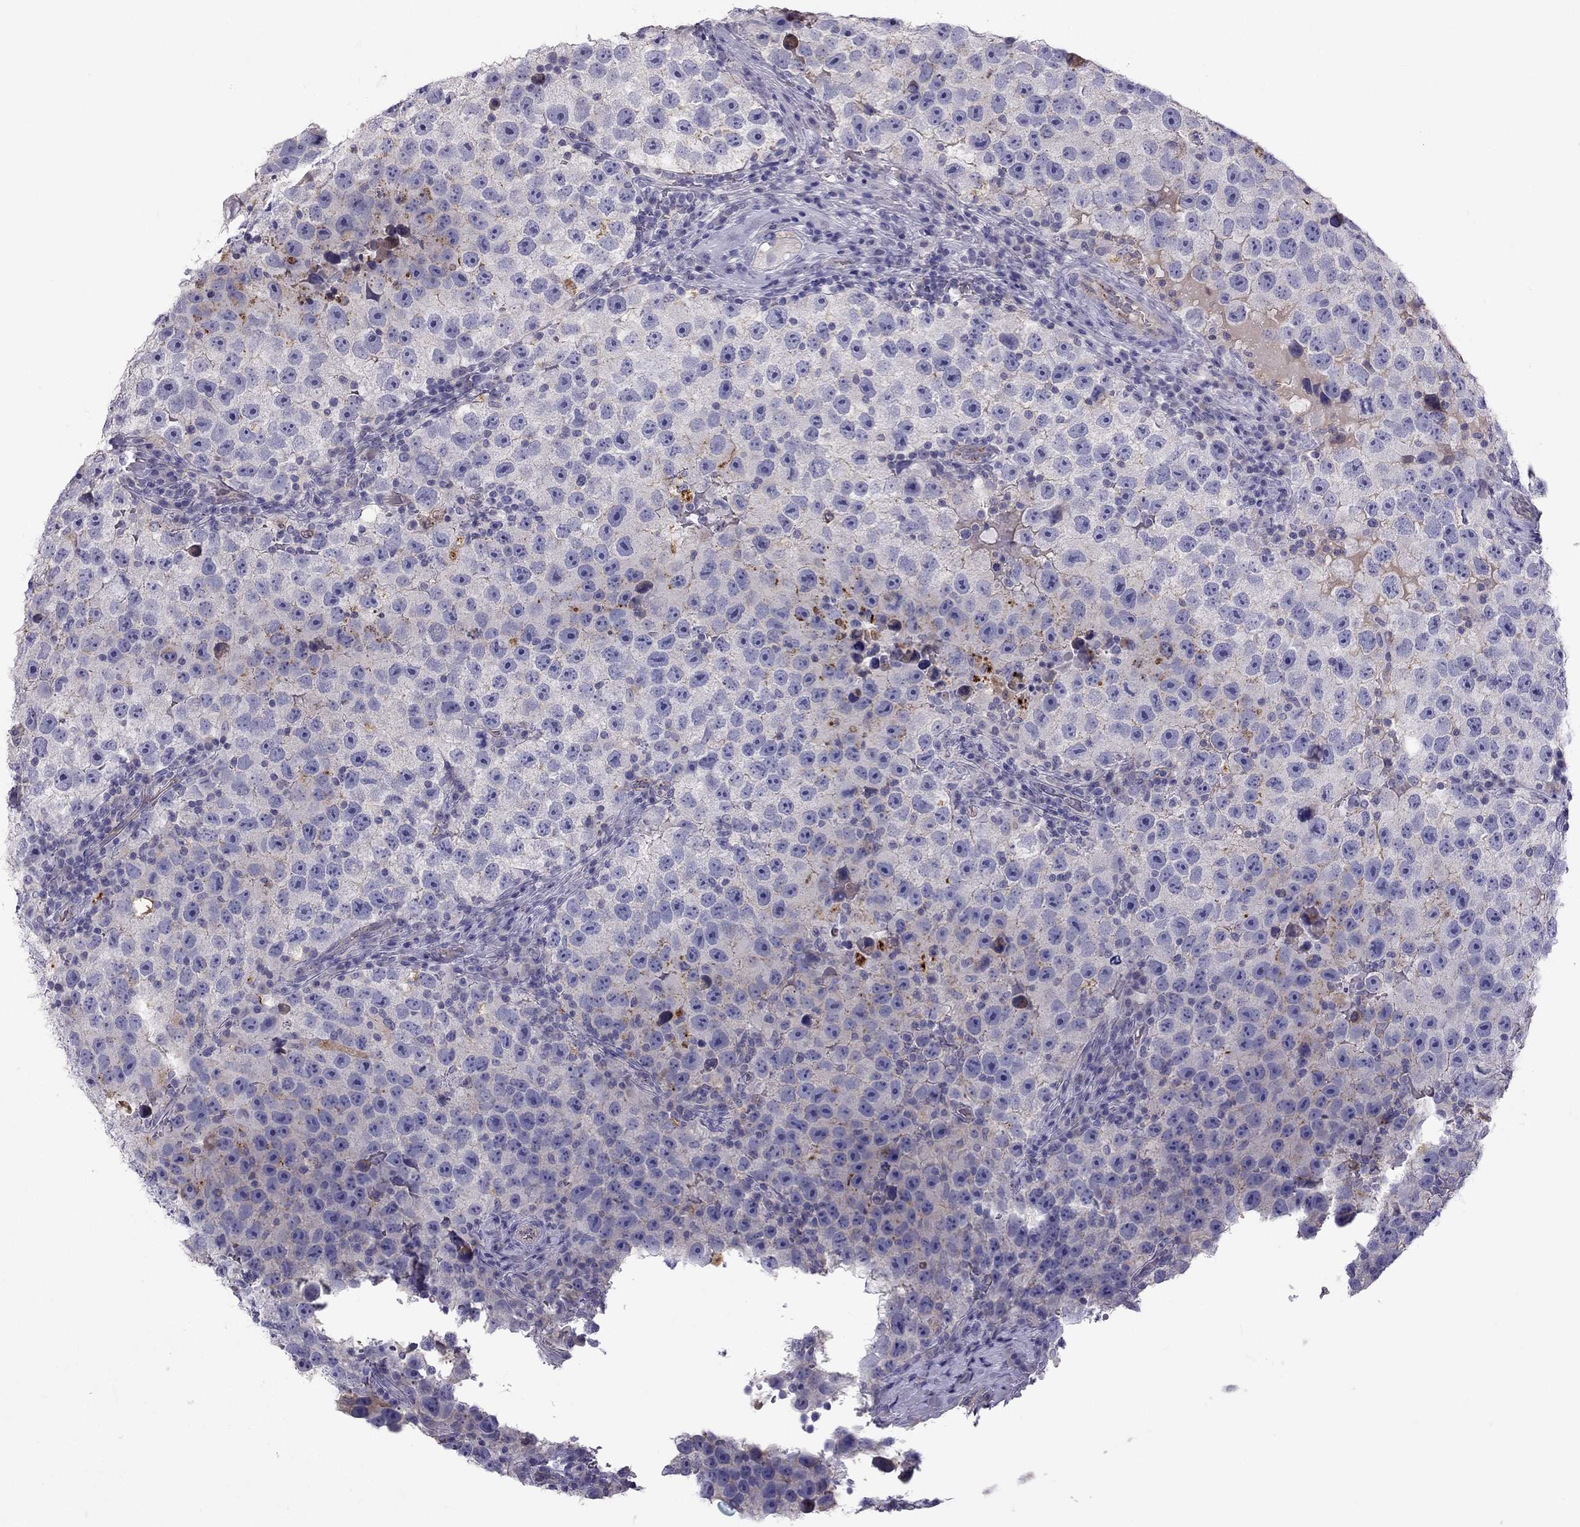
{"staining": {"intensity": "negative", "quantity": "none", "location": "none"}, "tissue": "testis cancer", "cell_type": "Tumor cells", "image_type": "cancer", "snomed": [{"axis": "morphology", "description": "Normal tissue, NOS"}, {"axis": "morphology", "description": "Seminoma, NOS"}, {"axis": "topography", "description": "Testis"}], "caption": "The IHC image has no significant positivity in tumor cells of seminoma (testis) tissue.", "gene": "STOML3", "patient": {"sex": "male", "age": 31}}